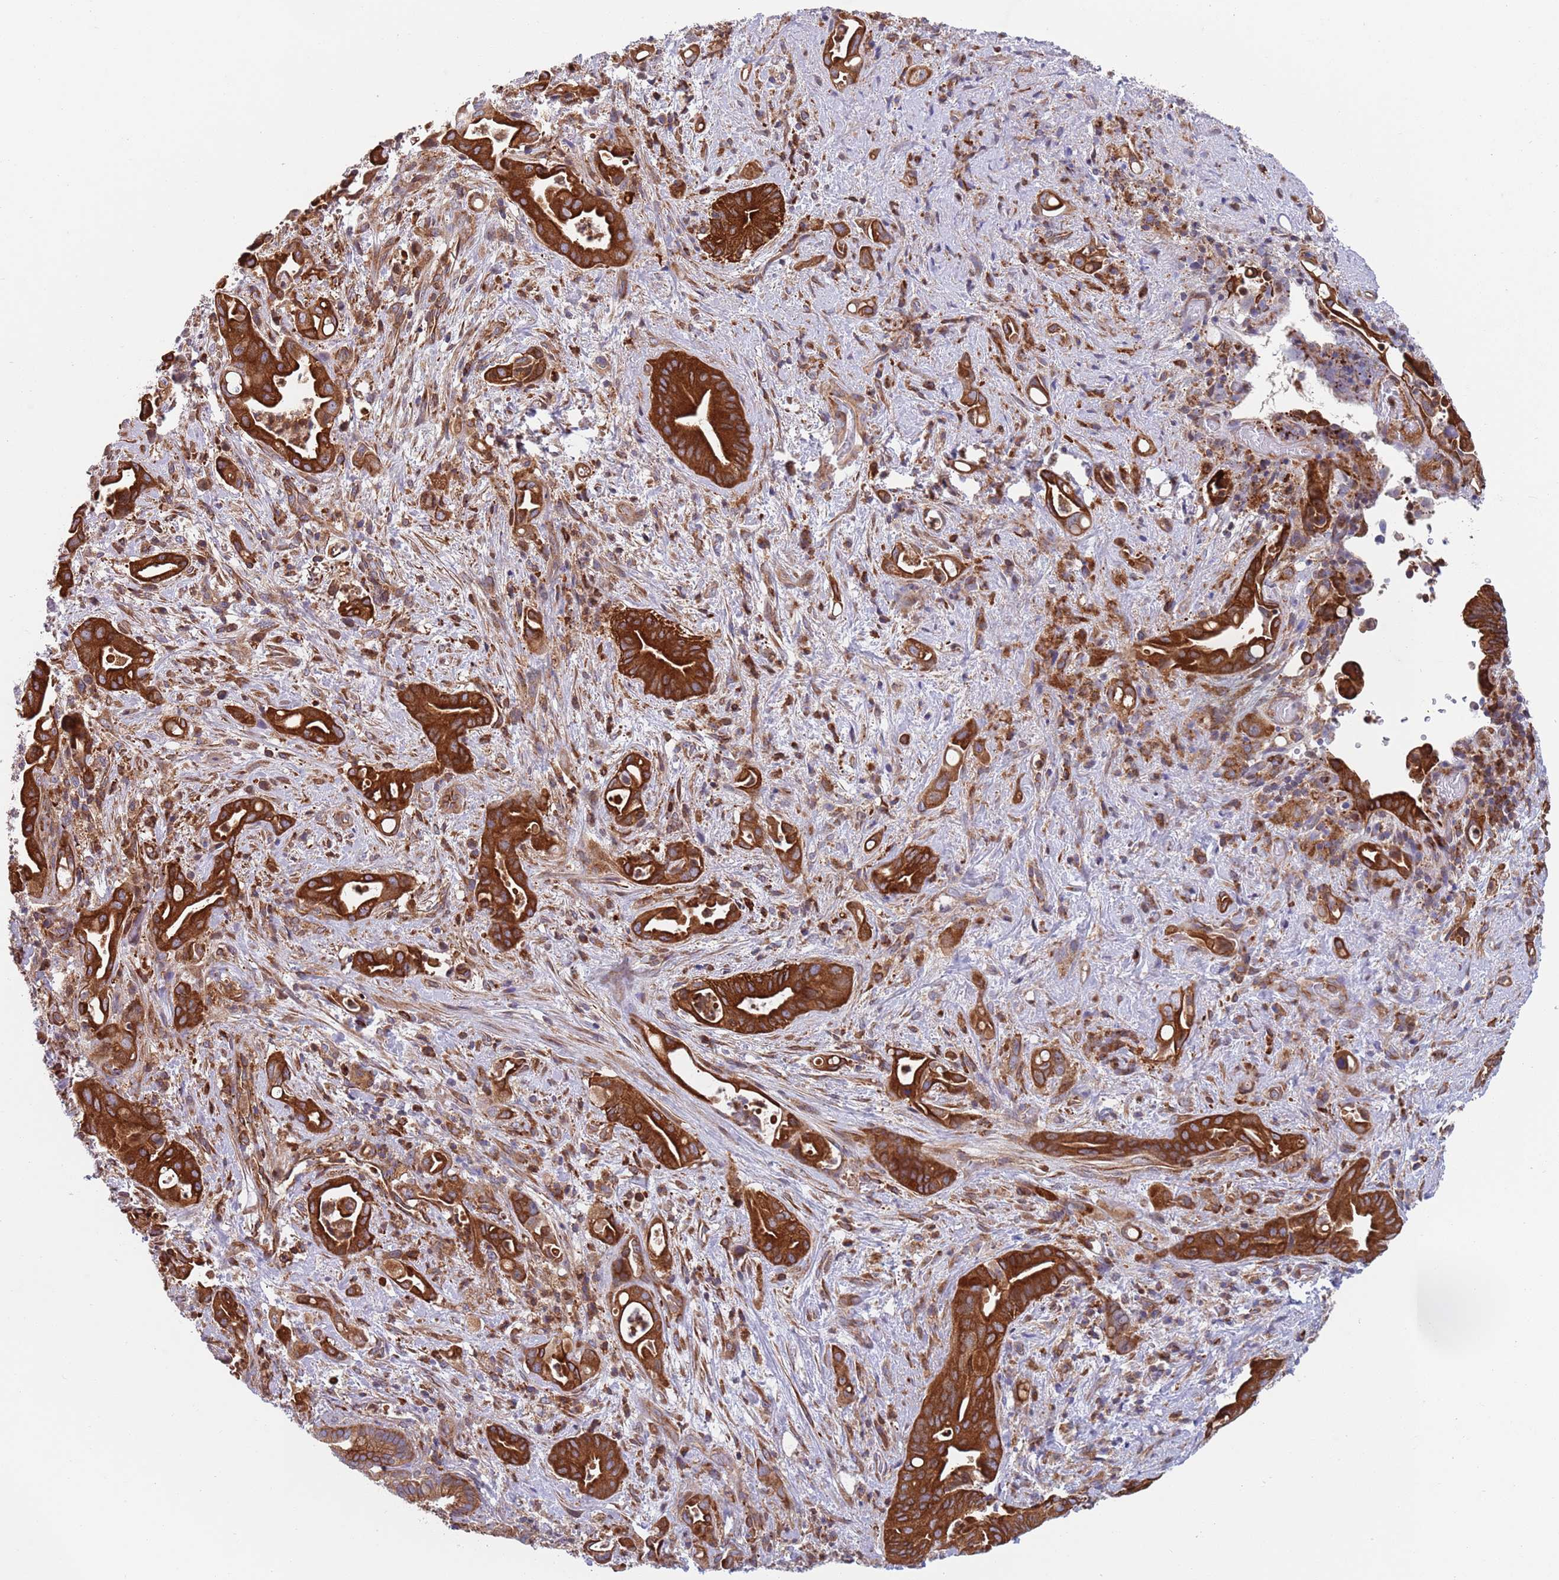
{"staining": {"intensity": "strong", "quantity": ">75%", "location": "cytoplasmic/membranous"}, "tissue": "liver cancer", "cell_type": "Tumor cells", "image_type": "cancer", "snomed": [{"axis": "morphology", "description": "Cholangiocarcinoma"}, {"axis": "topography", "description": "Liver"}], "caption": "Protein analysis of cholangiocarcinoma (liver) tissue demonstrates strong cytoplasmic/membranous staining in approximately >75% of tumor cells.", "gene": "ZMYM5", "patient": {"sex": "female", "age": 68}}